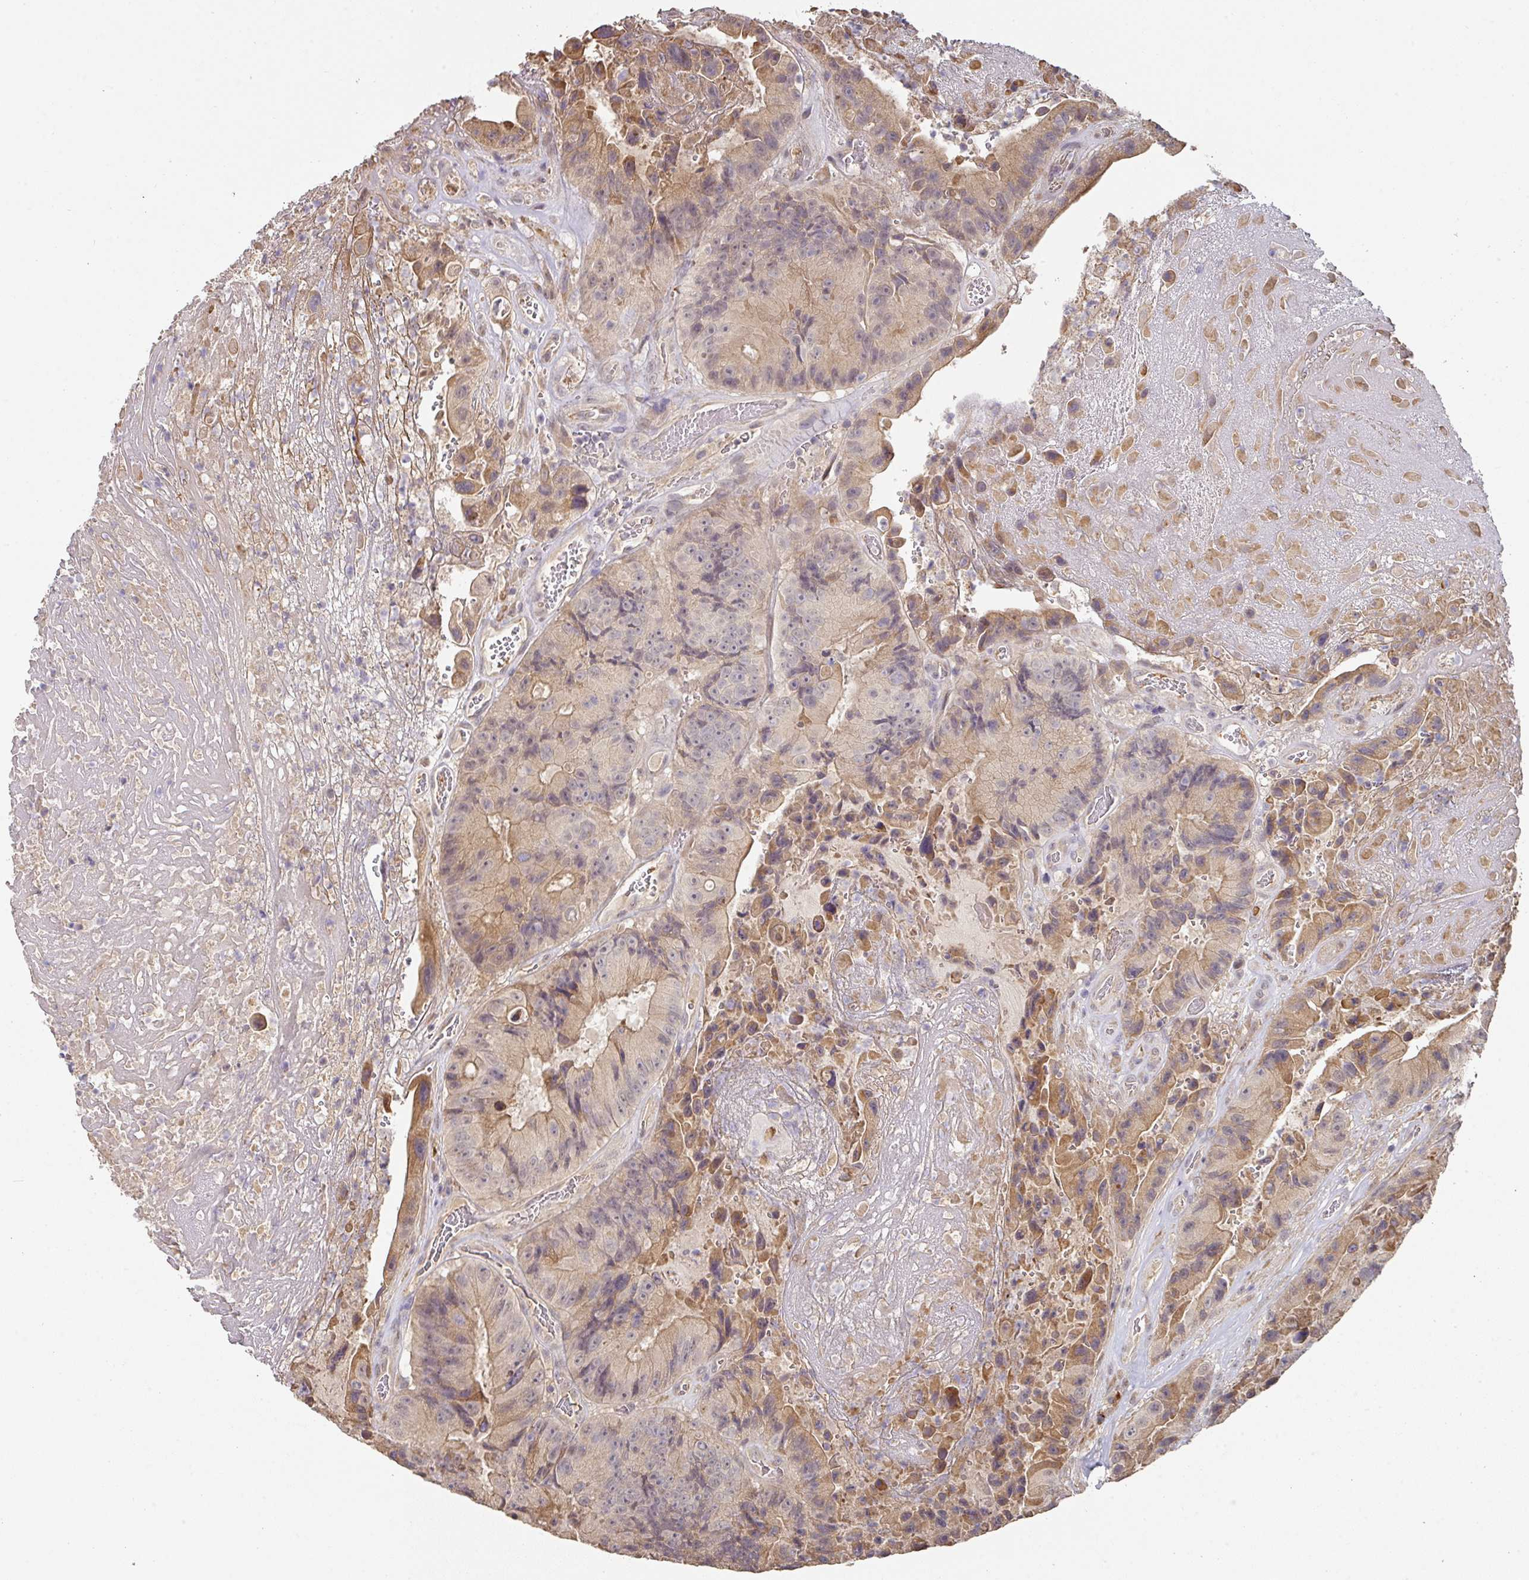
{"staining": {"intensity": "moderate", "quantity": "25%-75%", "location": "cytoplasmic/membranous"}, "tissue": "colorectal cancer", "cell_type": "Tumor cells", "image_type": "cancer", "snomed": [{"axis": "morphology", "description": "Adenocarcinoma, NOS"}, {"axis": "topography", "description": "Colon"}], "caption": "Protein analysis of colorectal cancer (adenocarcinoma) tissue shows moderate cytoplasmic/membranous positivity in about 25%-75% of tumor cells. The staining was performed using DAB (3,3'-diaminobenzidine) to visualize the protein expression in brown, while the nuclei were stained in blue with hematoxylin (Magnification: 20x).", "gene": "ACVR2B", "patient": {"sex": "female", "age": 86}}